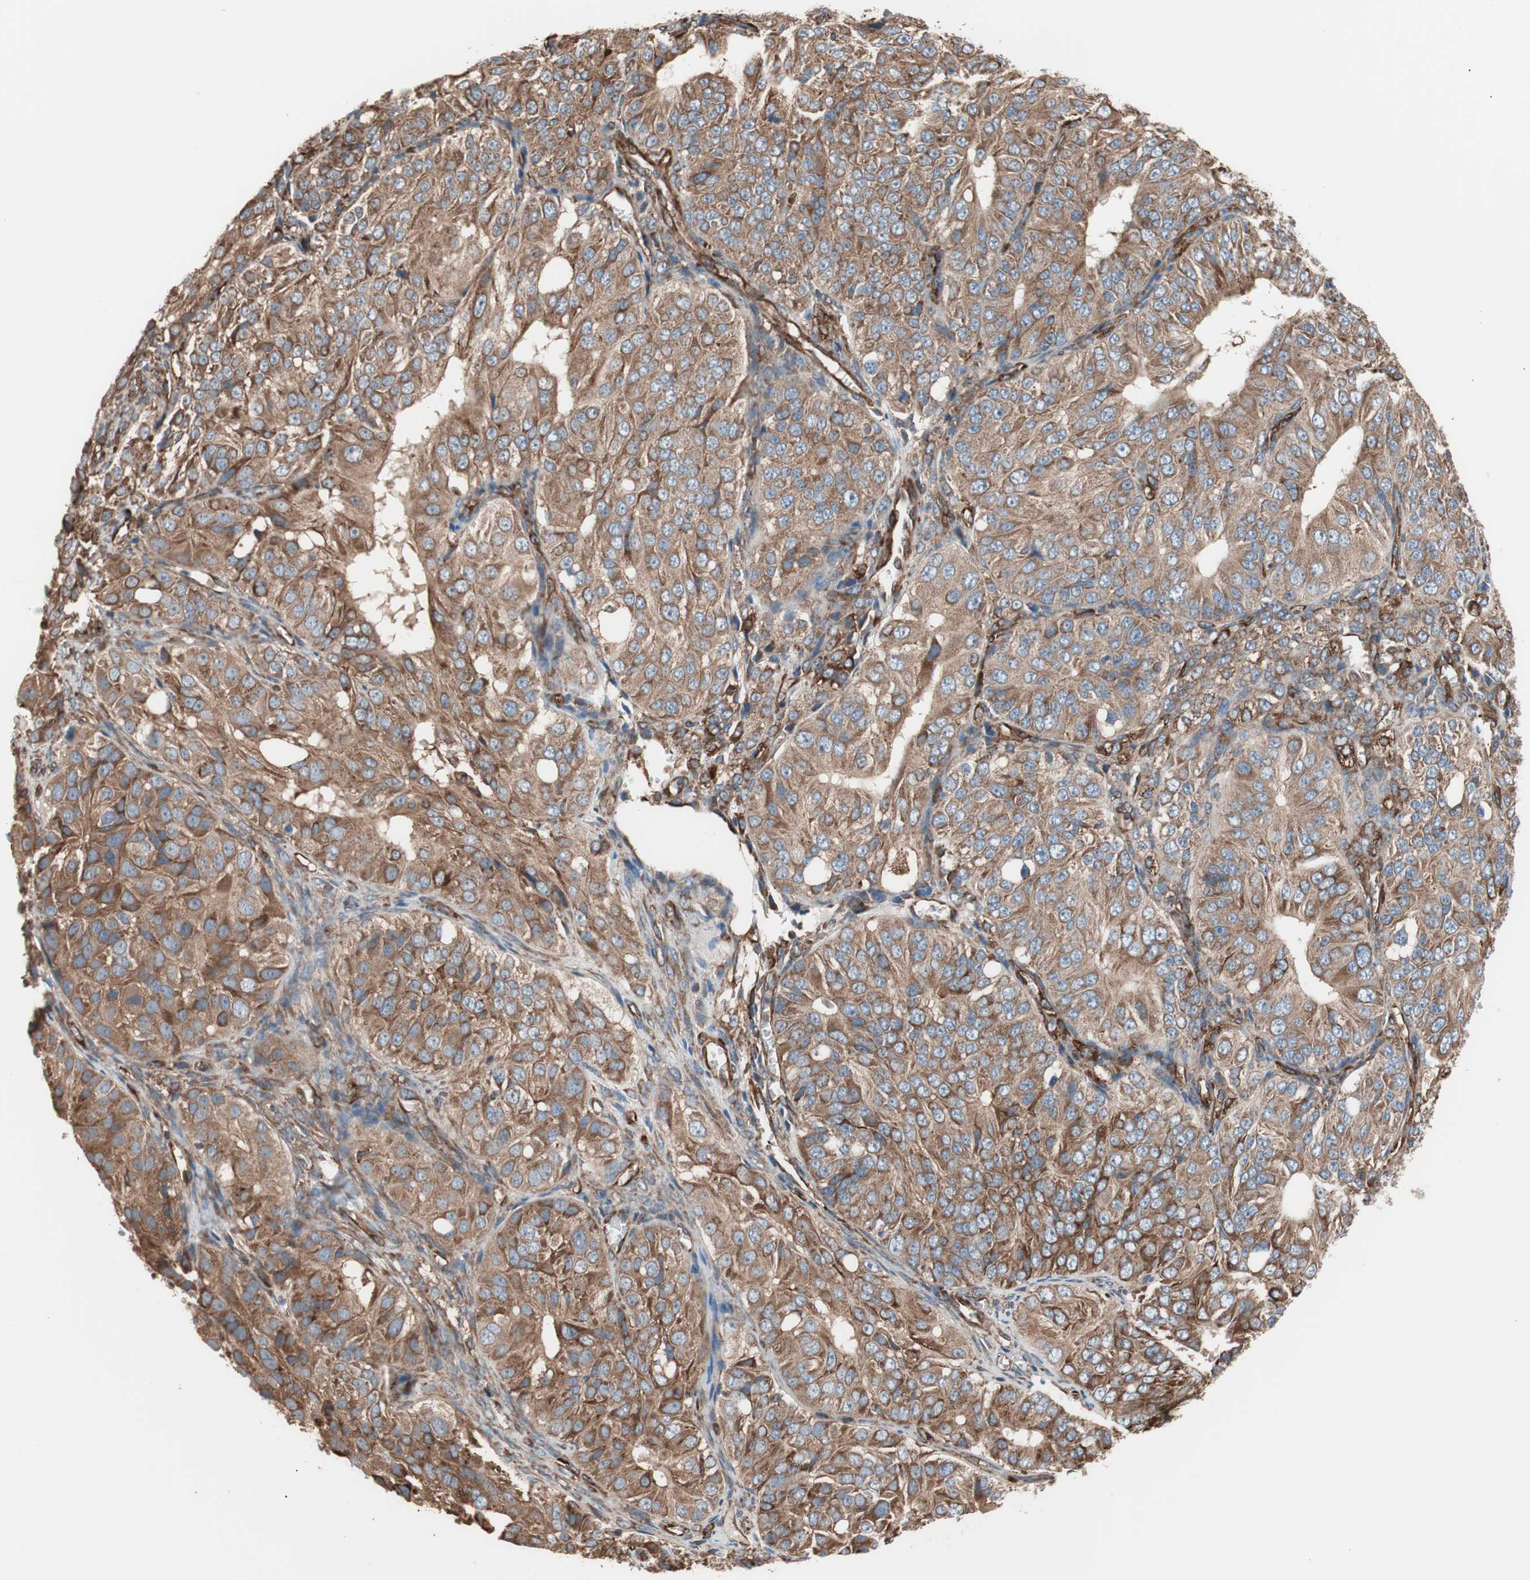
{"staining": {"intensity": "moderate", "quantity": ">75%", "location": "cytoplasmic/membranous"}, "tissue": "ovarian cancer", "cell_type": "Tumor cells", "image_type": "cancer", "snomed": [{"axis": "morphology", "description": "Carcinoma, endometroid"}, {"axis": "topography", "description": "Ovary"}], "caption": "Endometroid carcinoma (ovarian) stained with a protein marker demonstrates moderate staining in tumor cells.", "gene": "GPSM2", "patient": {"sex": "female", "age": 51}}